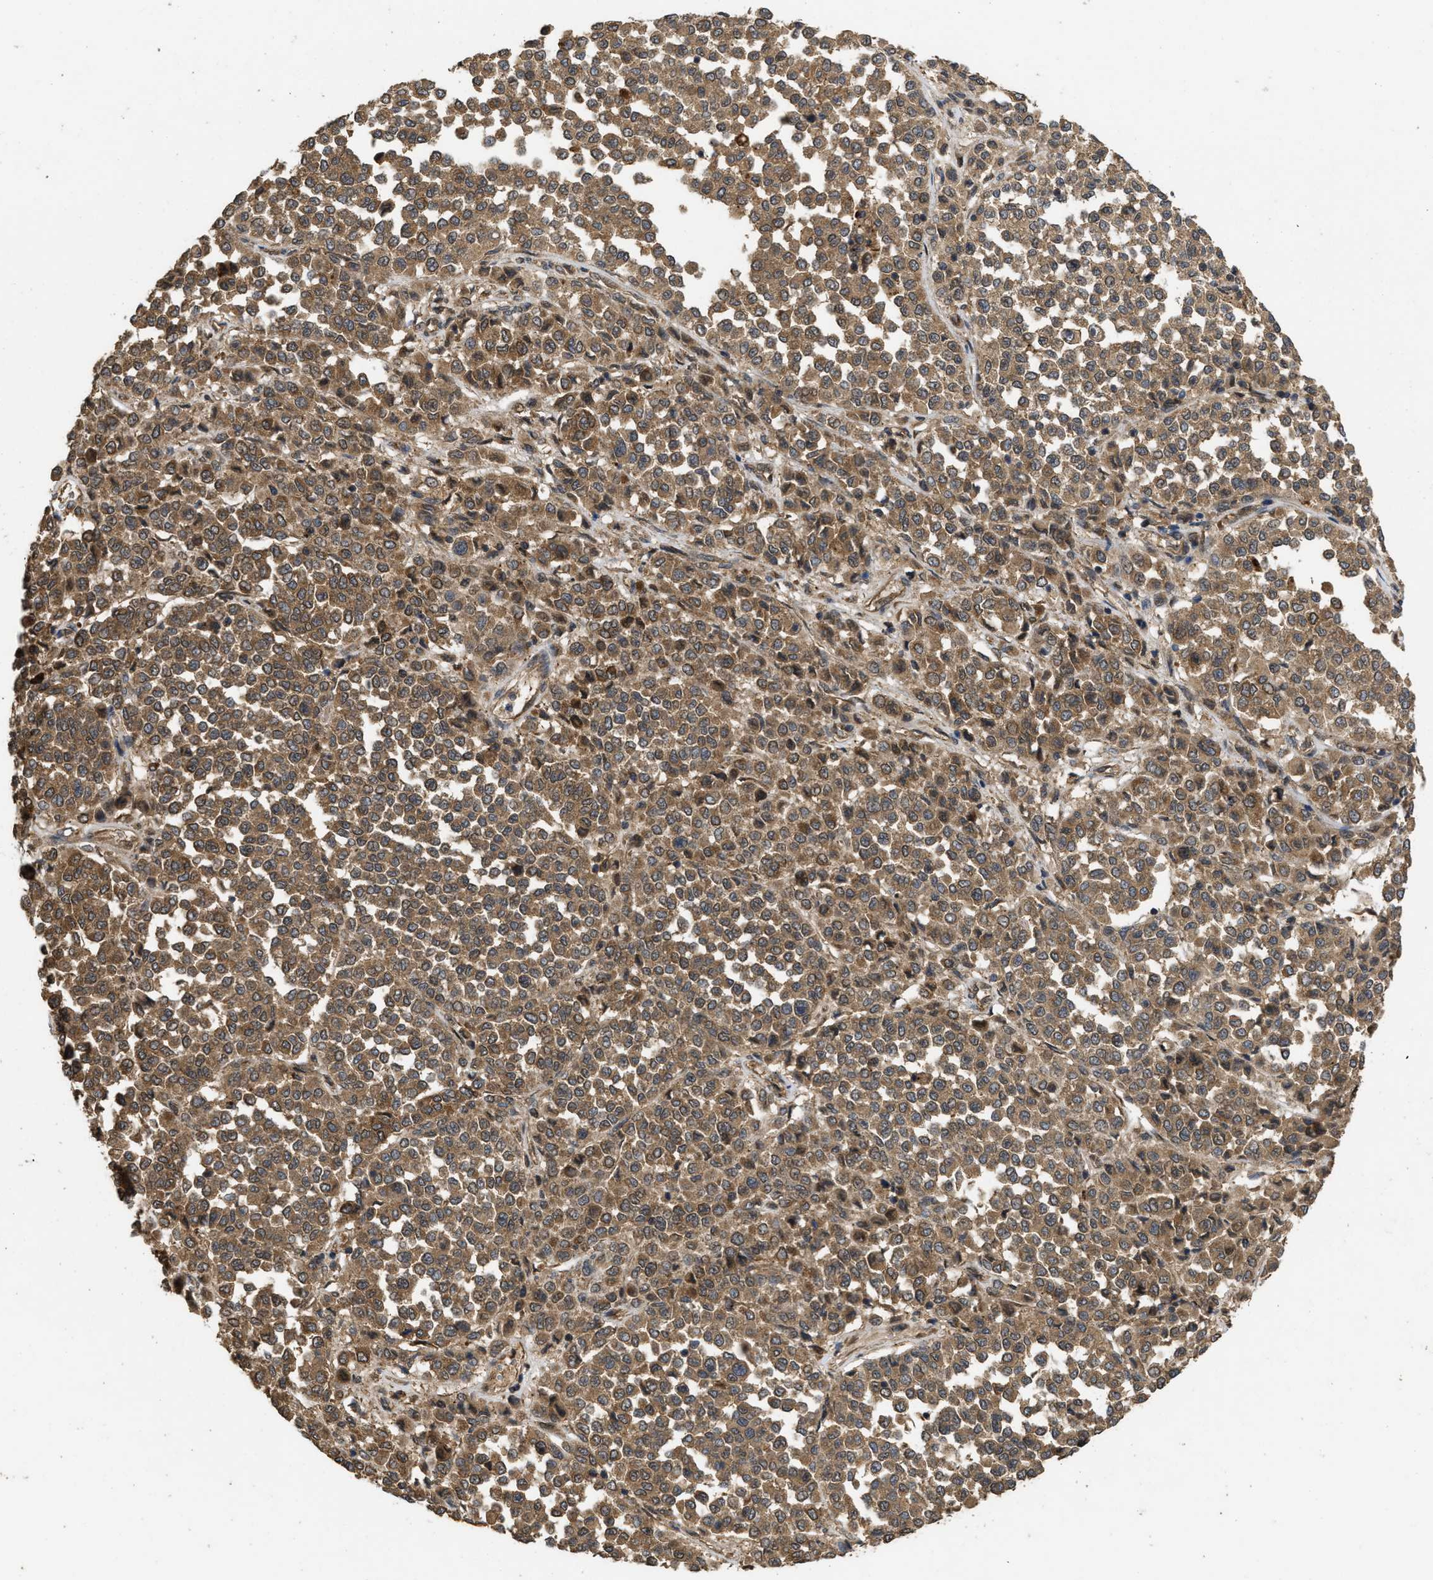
{"staining": {"intensity": "moderate", "quantity": ">75%", "location": "cytoplasmic/membranous"}, "tissue": "melanoma", "cell_type": "Tumor cells", "image_type": "cancer", "snomed": [{"axis": "morphology", "description": "Malignant melanoma, Metastatic site"}, {"axis": "topography", "description": "Pancreas"}], "caption": "Moderate cytoplasmic/membranous positivity is present in about >75% of tumor cells in melanoma.", "gene": "FZD6", "patient": {"sex": "female", "age": 30}}